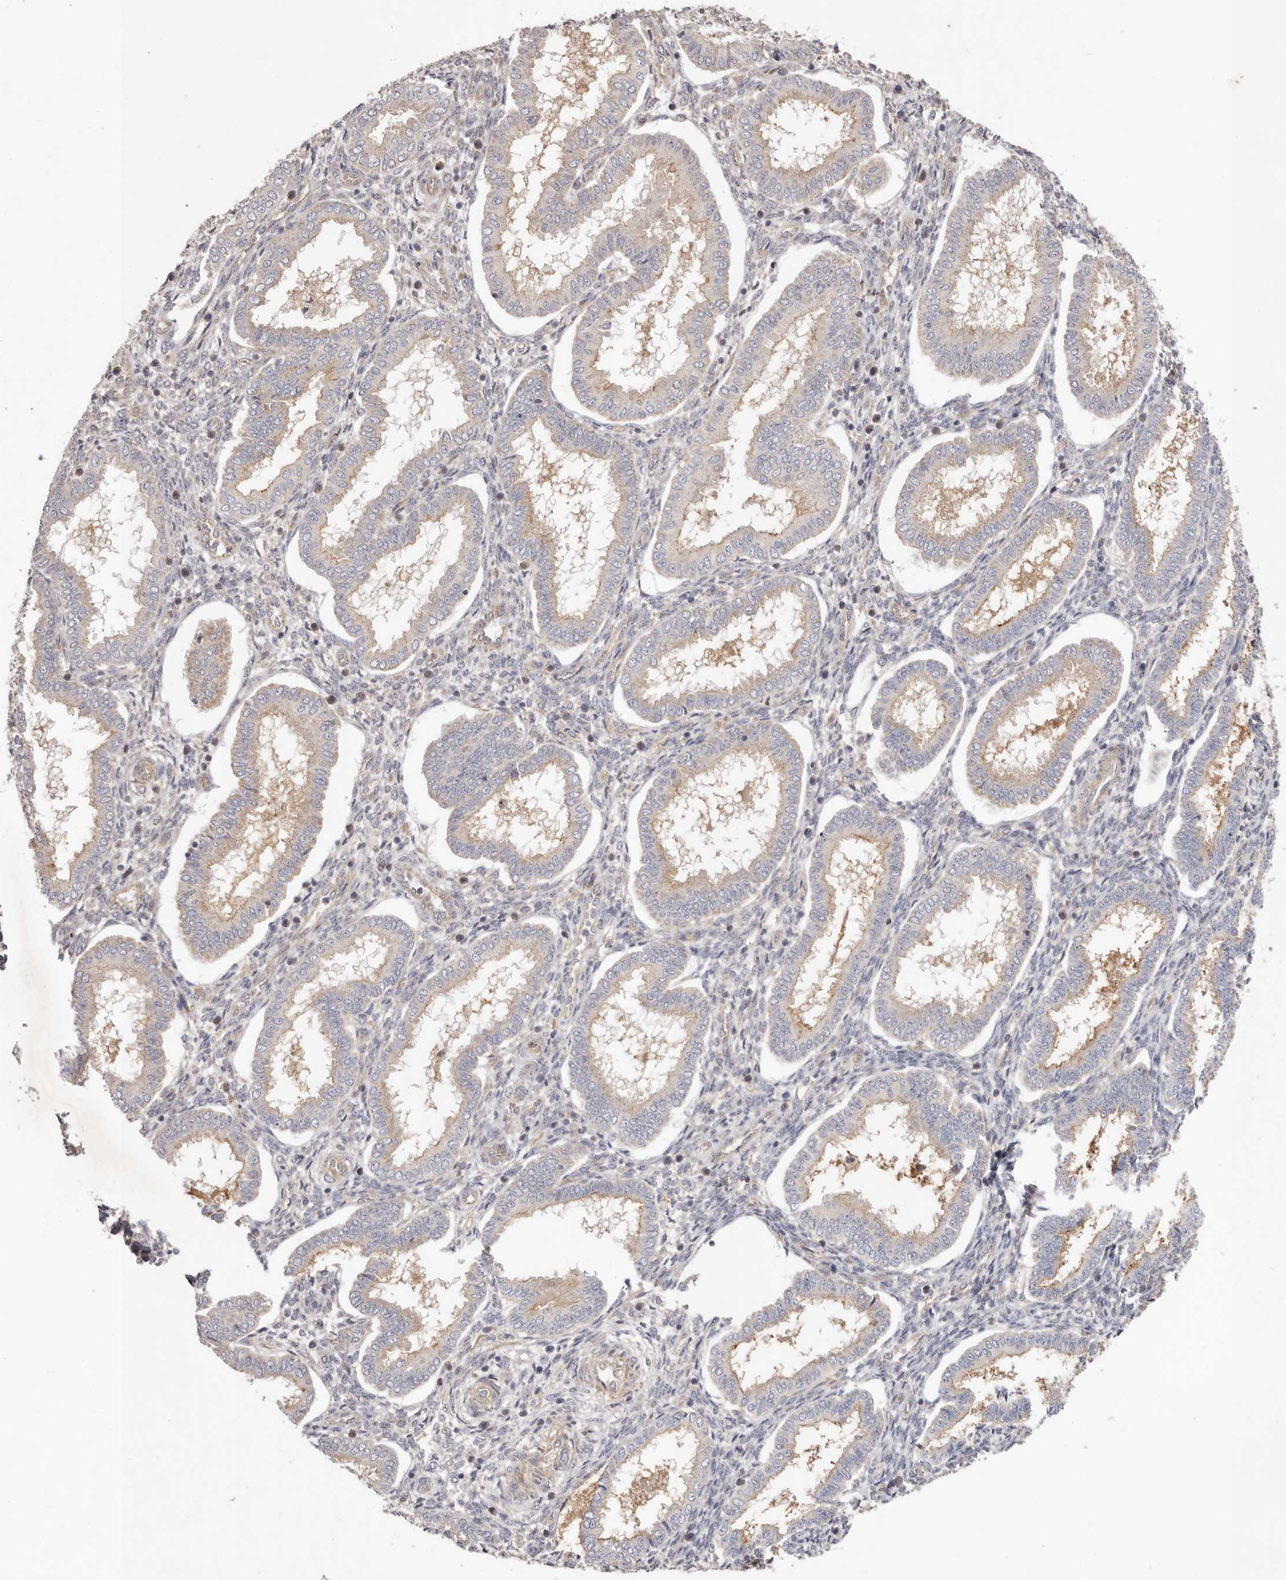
{"staining": {"intensity": "weak", "quantity": "<25%", "location": "cytoplasmic/membranous"}, "tissue": "endometrium", "cell_type": "Cells in endometrial stroma", "image_type": "normal", "snomed": [{"axis": "morphology", "description": "Normal tissue, NOS"}, {"axis": "topography", "description": "Endometrium"}], "caption": "Immunohistochemistry (IHC) histopathology image of normal endometrium stained for a protein (brown), which exhibits no positivity in cells in endometrial stroma.", "gene": "MACF1", "patient": {"sex": "female", "age": 24}}